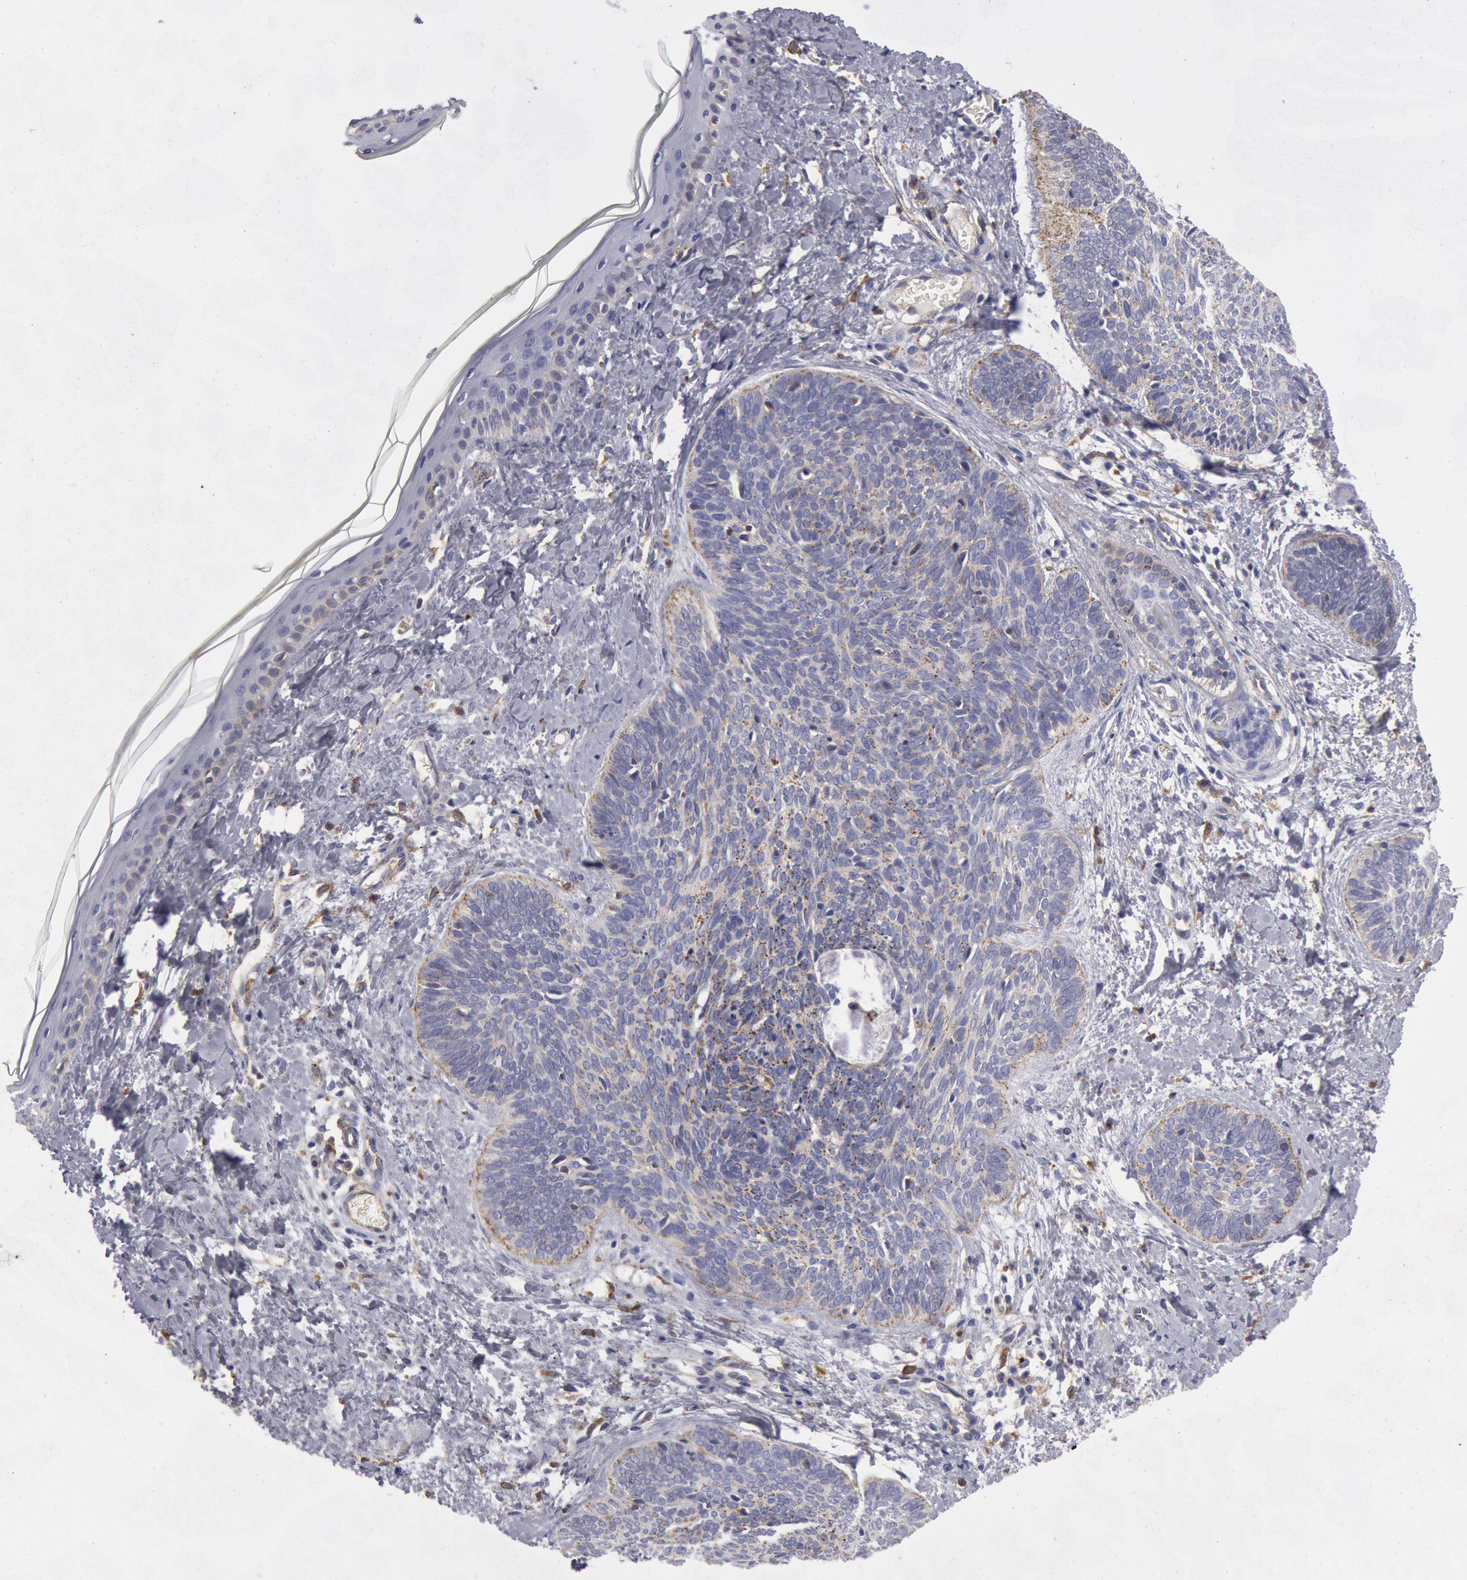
{"staining": {"intensity": "negative", "quantity": "none", "location": "none"}, "tissue": "skin cancer", "cell_type": "Tumor cells", "image_type": "cancer", "snomed": [{"axis": "morphology", "description": "Basal cell carcinoma"}, {"axis": "topography", "description": "Skin"}], "caption": "Tumor cells show no significant protein expression in skin basal cell carcinoma.", "gene": "FLOT1", "patient": {"sex": "female", "age": 81}}